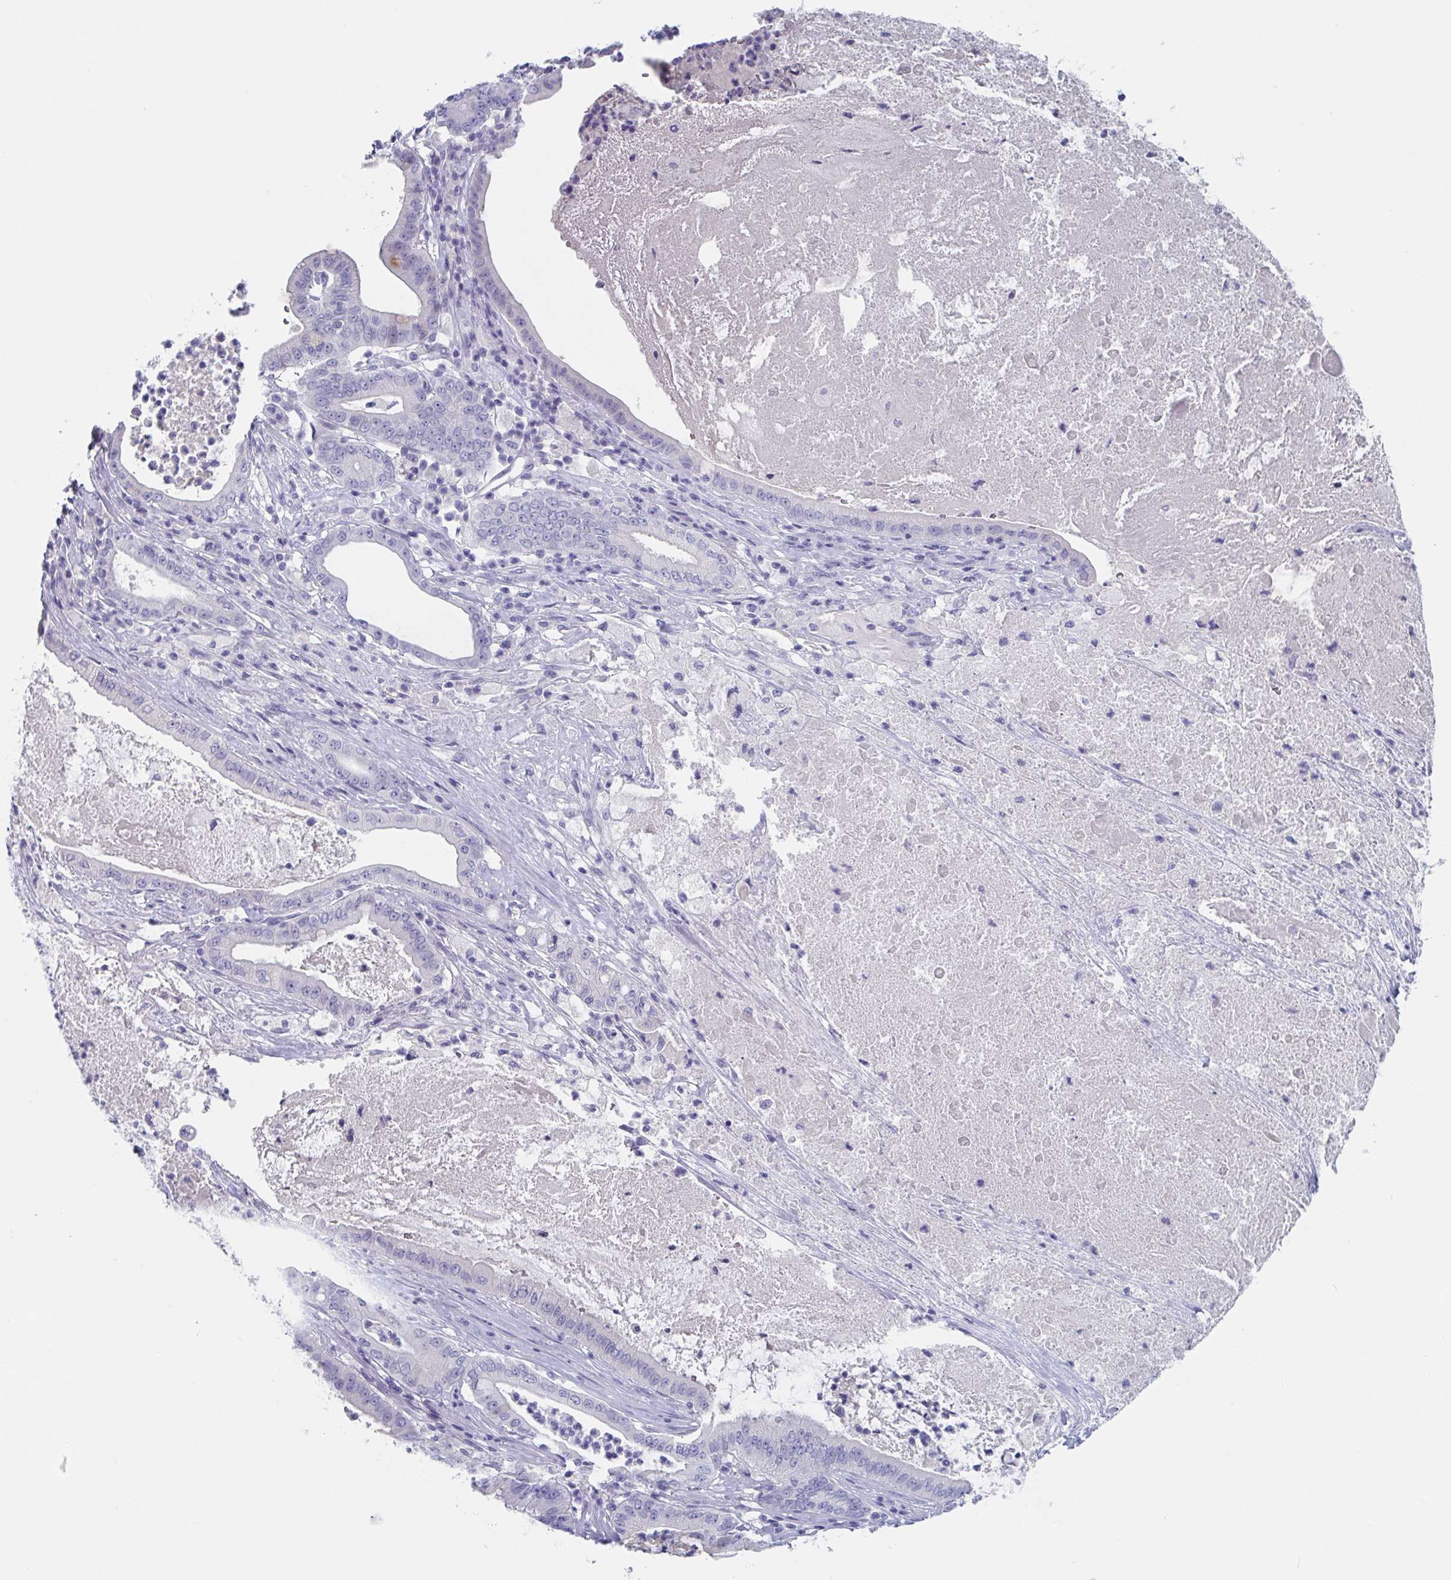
{"staining": {"intensity": "negative", "quantity": "none", "location": "none"}, "tissue": "pancreatic cancer", "cell_type": "Tumor cells", "image_type": "cancer", "snomed": [{"axis": "morphology", "description": "Adenocarcinoma, NOS"}, {"axis": "topography", "description": "Pancreas"}], "caption": "Immunohistochemistry (IHC) of pancreatic adenocarcinoma shows no expression in tumor cells. The staining was performed using DAB to visualize the protein expression in brown, while the nuclei were stained in blue with hematoxylin (Magnification: 20x).", "gene": "DPEP3", "patient": {"sex": "male", "age": 71}}